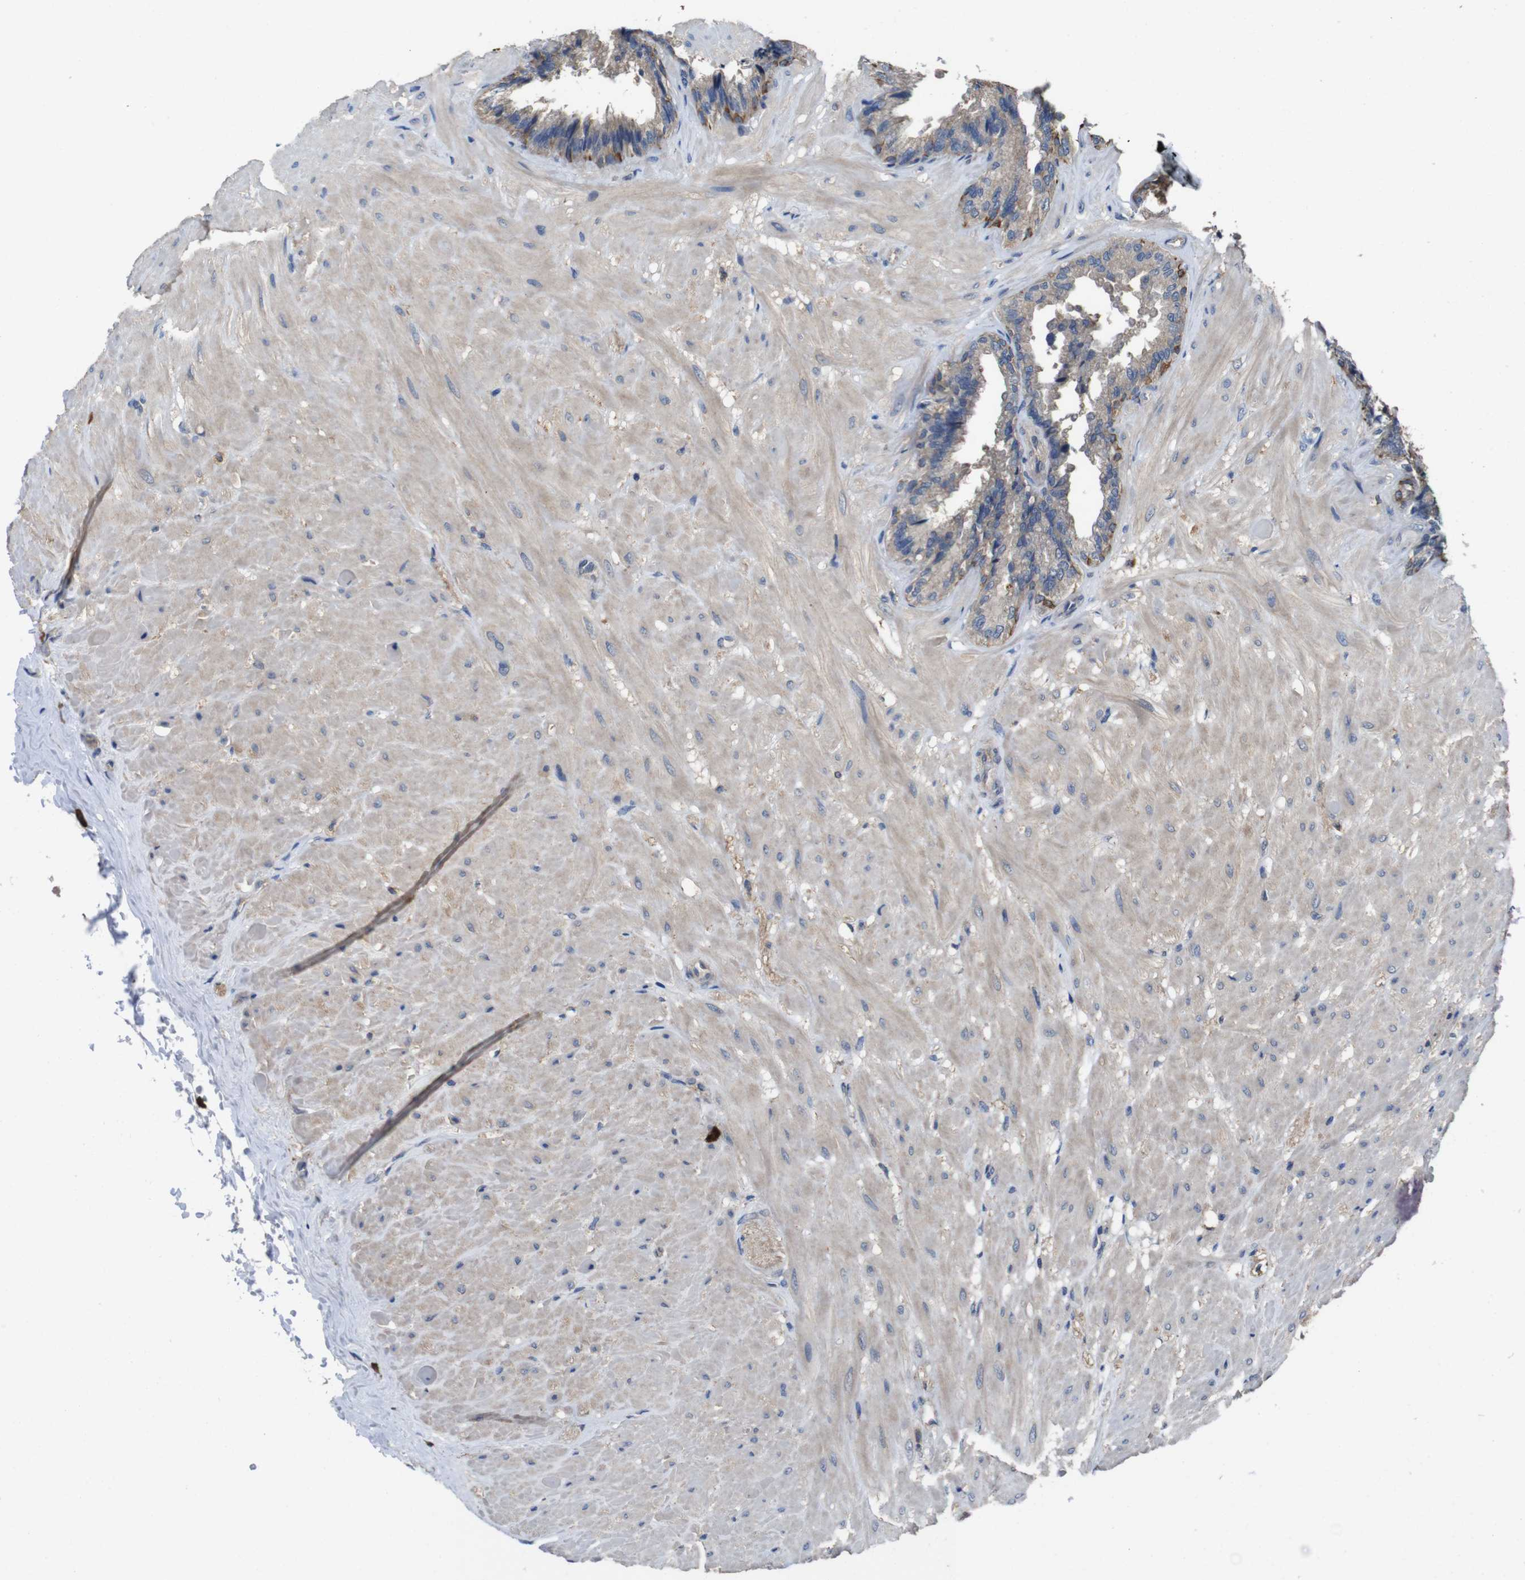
{"staining": {"intensity": "moderate", "quantity": "25%-75%", "location": "cytoplasmic/membranous"}, "tissue": "seminal vesicle", "cell_type": "Glandular cells", "image_type": "normal", "snomed": [{"axis": "morphology", "description": "Normal tissue, NOS"}, {"axis": "topography", "description": "Seminal veicle"}], "caption": "IHC (DAB (3,3'-diaminobenzidine)) staining of normal seminal vesicle displays moderate cytoplasmic/membranous protein staining in about 25%-75% of glandular cells.", "gene": "GLIPR1", "patient": {"sex": "male", "age": 46}}